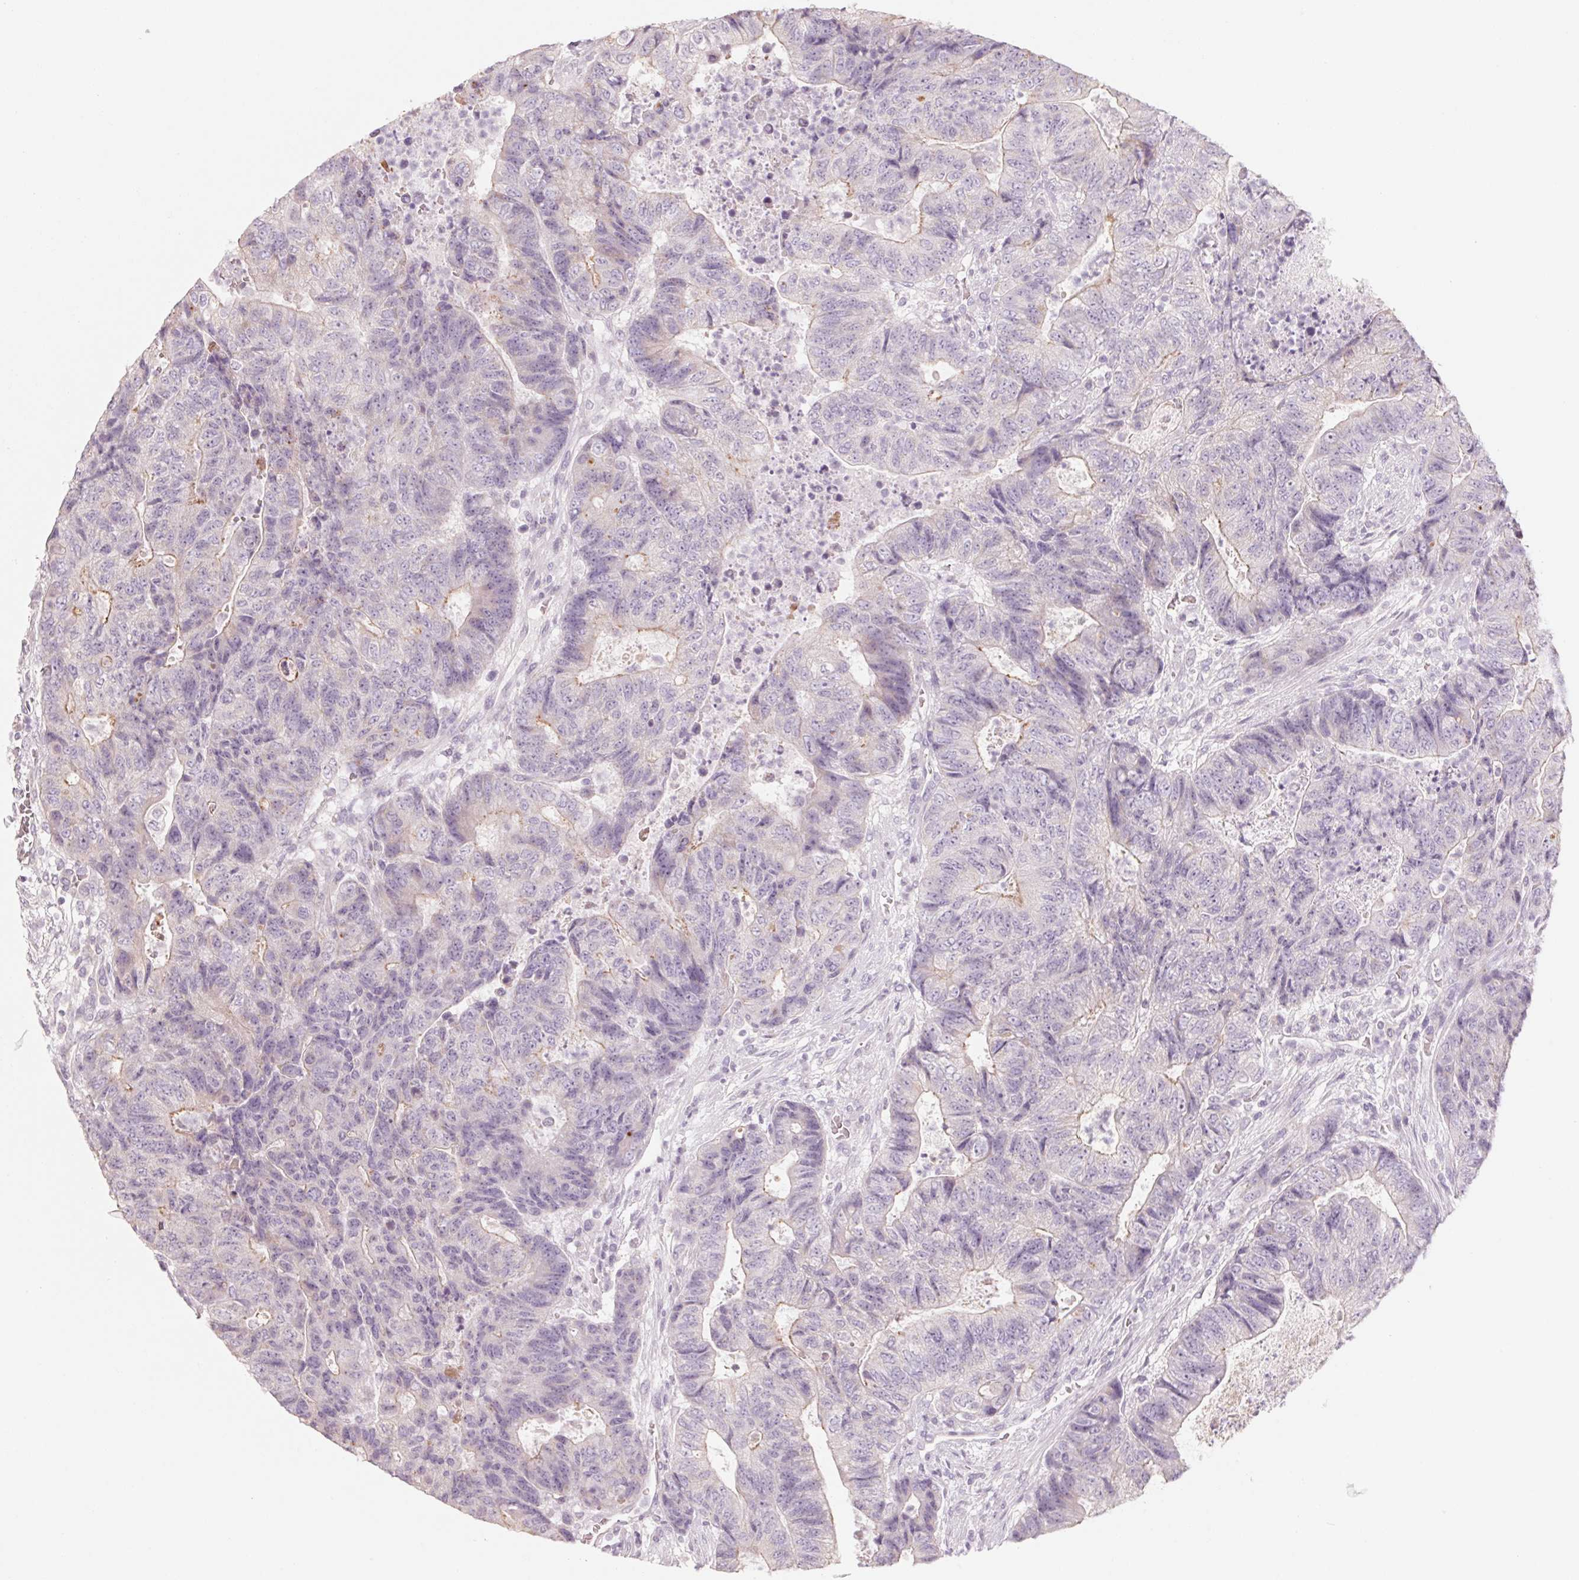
{"staining": {"intensity": "weak", "quantity": "<25%", "location": "cytoplasmic/membranous"}, "tissue": "colorectal cancer", "cell_type": "Tumor cells", "image_type": "cancer", "snomed": [{"axis": "morphology", "description": "Adenocarcinoma, NOS"}, {"axis": "topography", "description": "Colon"}], "caption": "A histopathology image of human colorectal cancer is negative for staining in tumor cells. (DAB (3,3'-diaminobenzidine) immunohistochemistry visualized using brightfield microscopy, high magnification).", "gene": "POU1F1", "patient": {"sex": "female", "age": 48}}